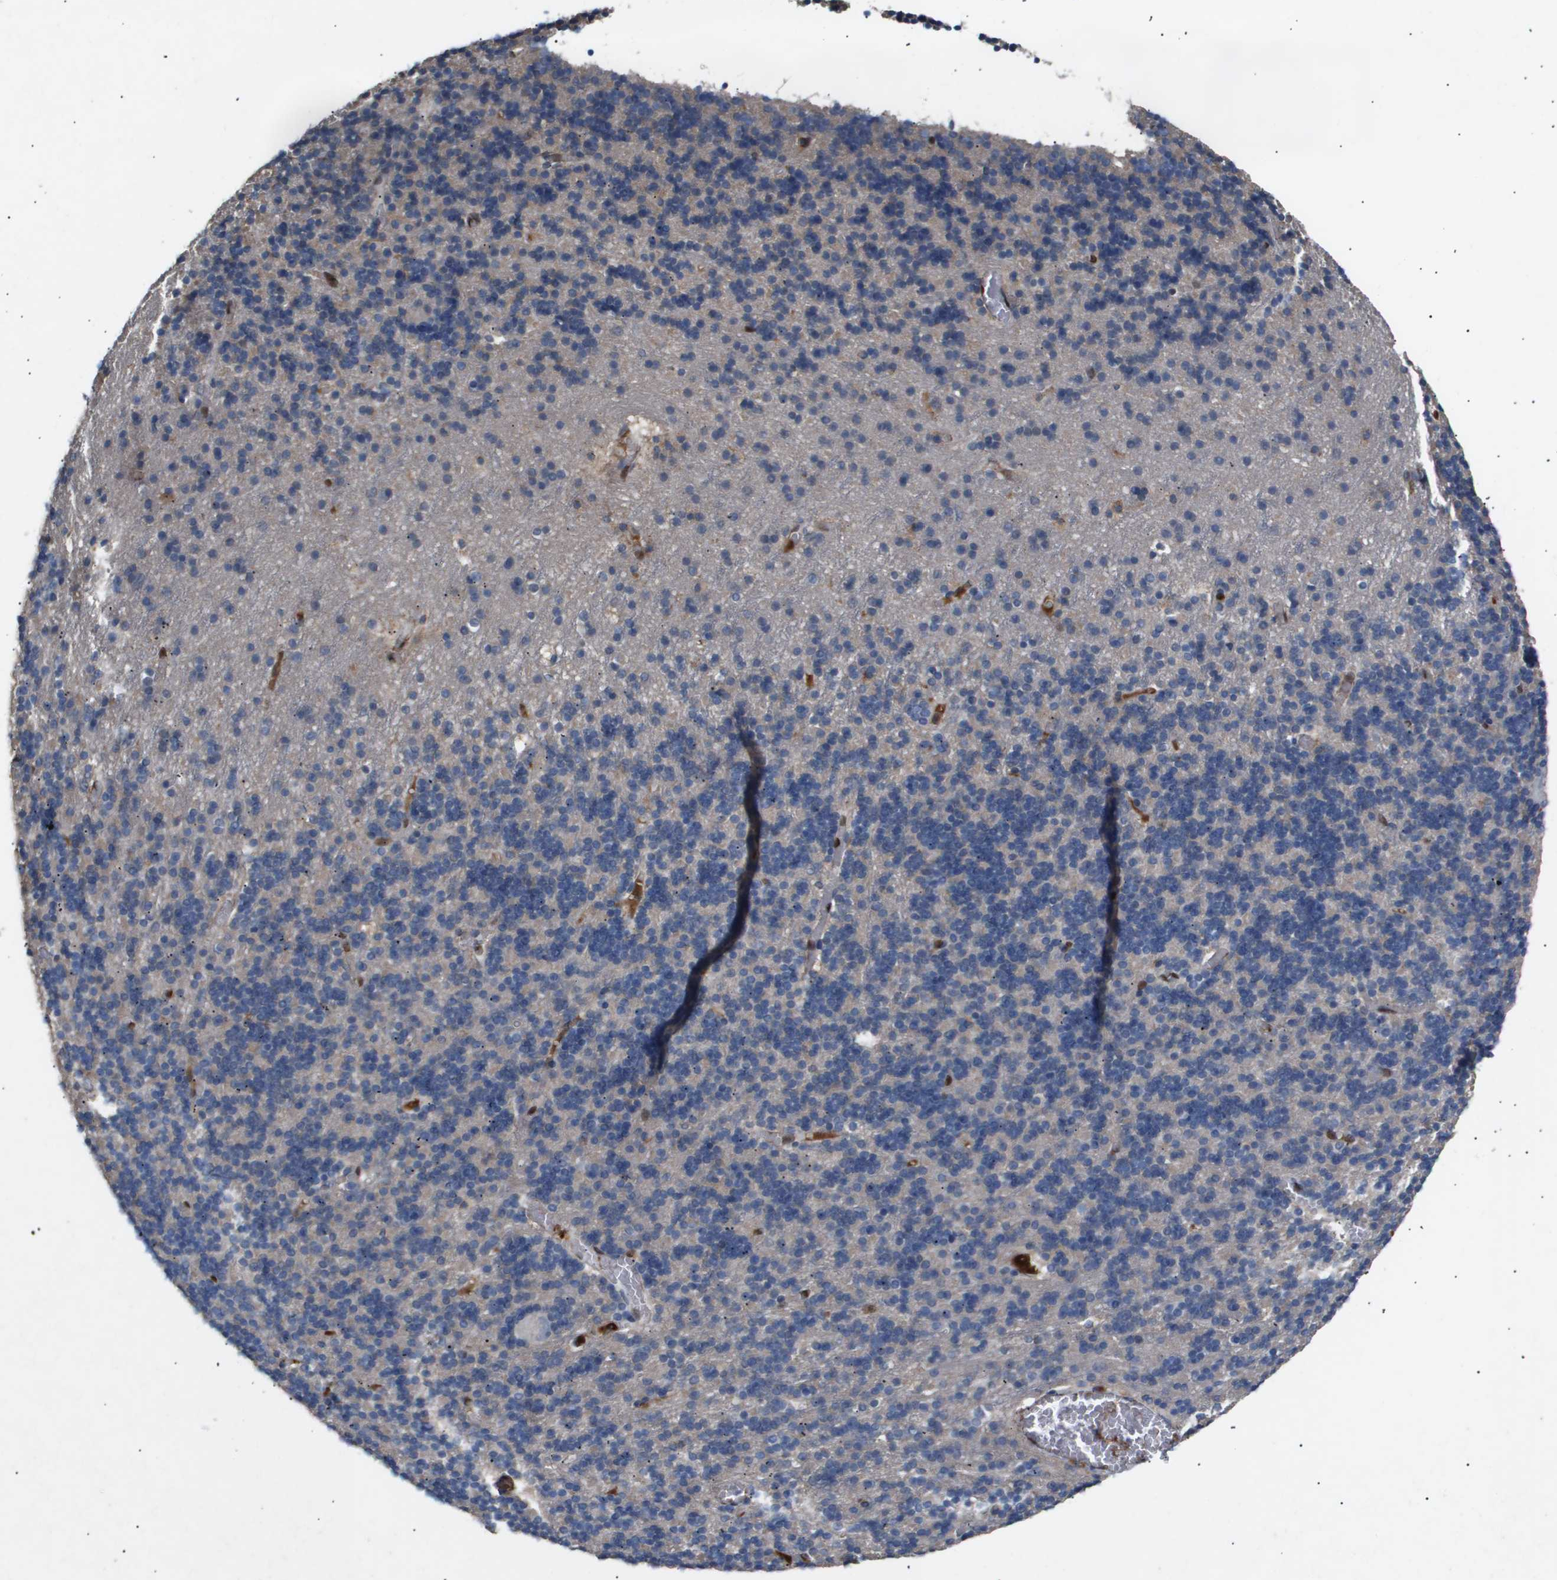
{"staining": {"intensity": "weak", "quantity": "<25%", "location": "cytoplasmic/membranous"}, "tissue": "cerebellum", "cell_type": "Cells in granular layer", "image_type": "normal", "snomed": [{"axis": "morphology", "description": "Normal tissue, NOS"}, {"axis": "topography", "description": "Cerebellum"}], "caption": "DAB (3,3'-diaminobenzidine) immunohistochemical staining of normal cerebellum reveals no significant staining in cells in granular layer.", "gene": "ERG", "patient": {"sex": "male", "age": 45}}